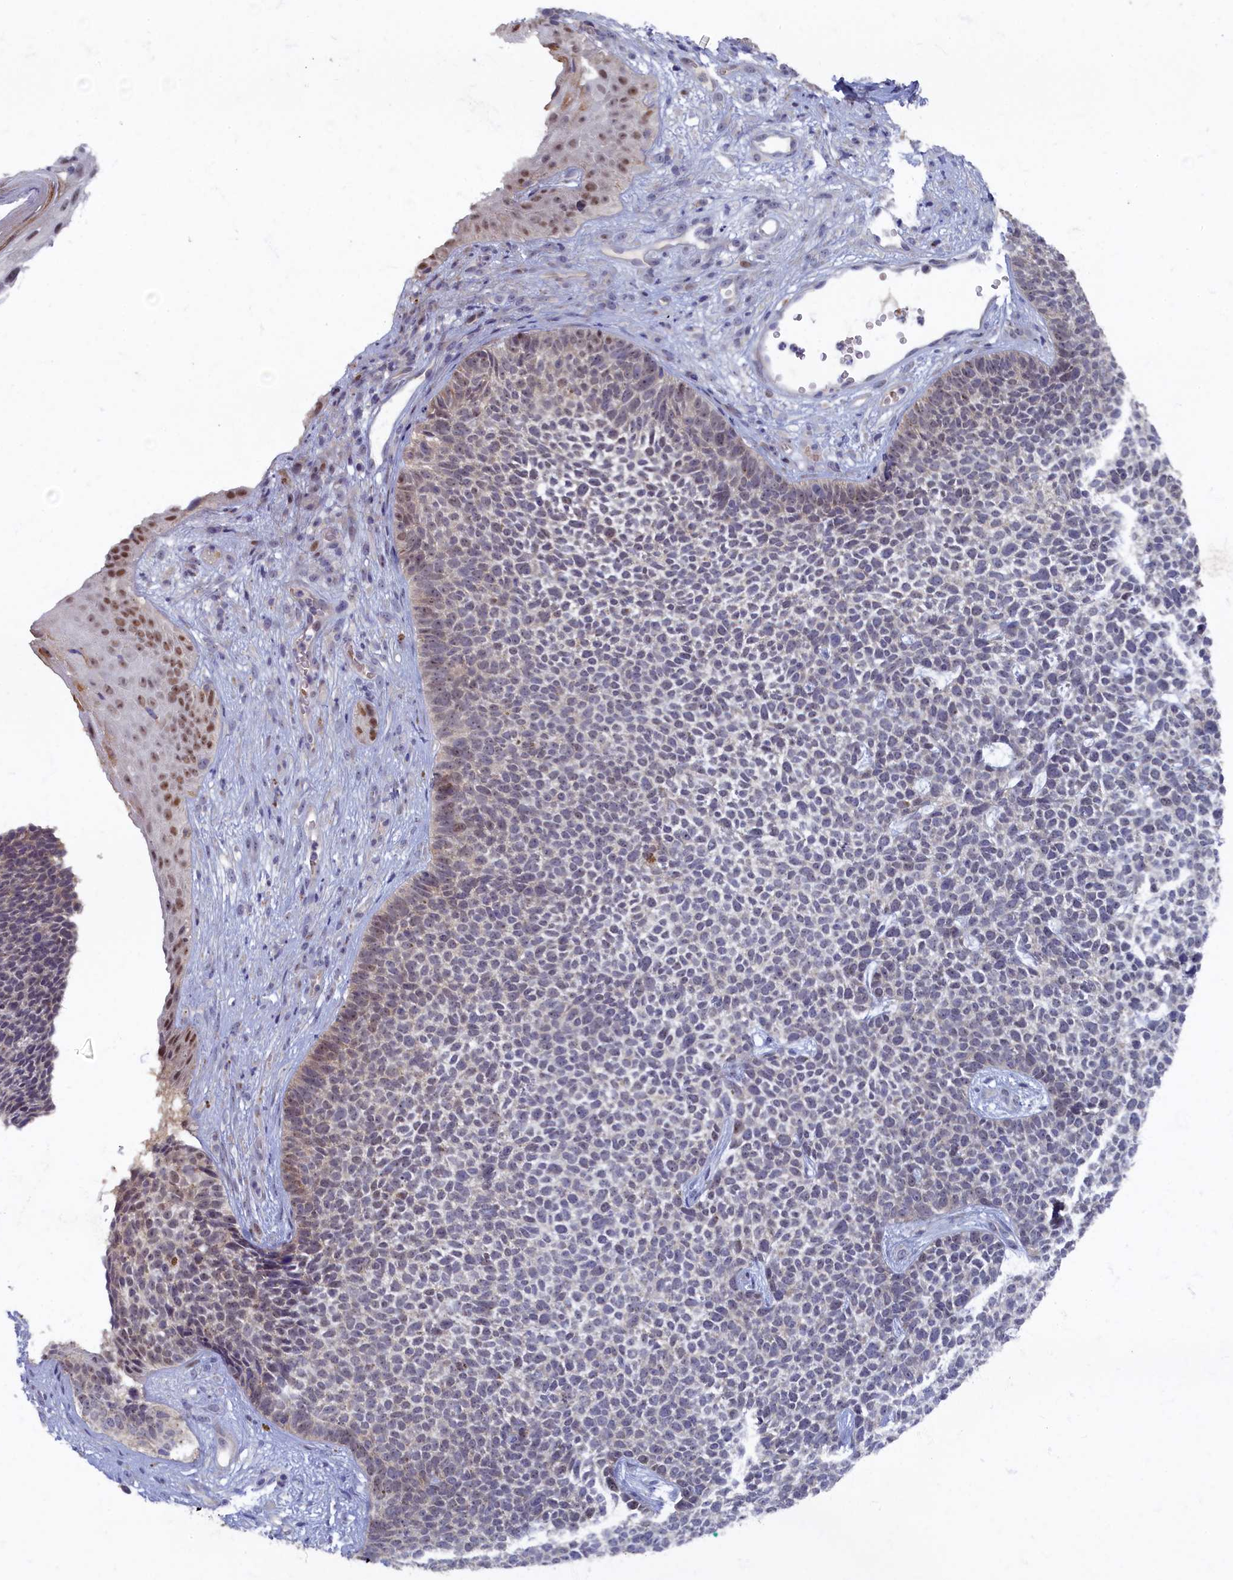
{"staining": {"intensity": "moderate", "quantity": "<25%", "location": "nuclear"}, "tissue": "skin cancer", "cell_type": "Tumor cells", "image_type": "cancer", "snomed": [{"axis": "morphology", "description": "Basal cell carcinoma"}, {"axis": "topography", "description": "Skin"}], "caption": "Protein expression analysis of human skin basal cell carcinoma reveals moderate nuclear staining in about <25% of tumor cells.", "gene": "HUNK", "patient": {"sex": "female", "age": 84}}